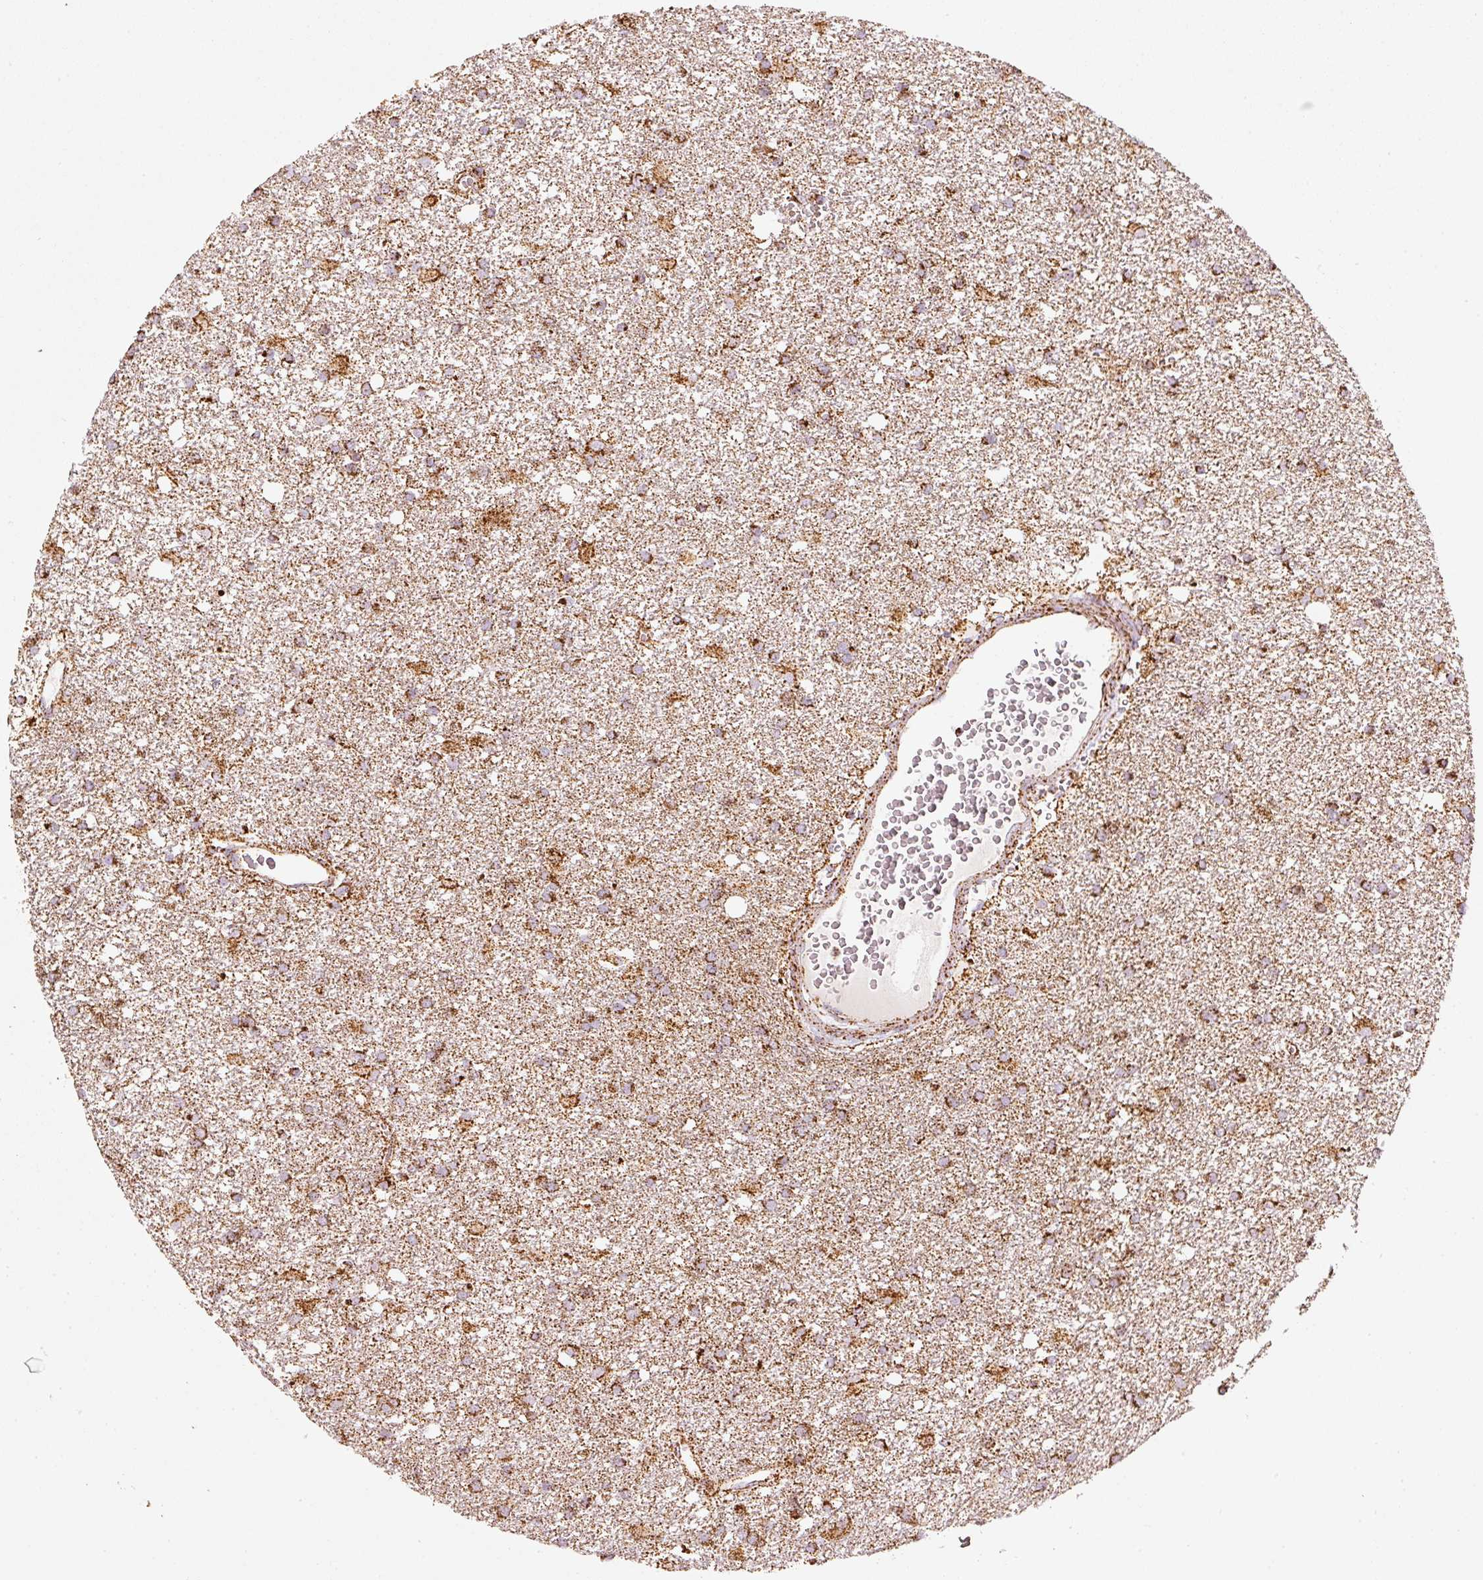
{"staining": {"intensity": "moderate", "quantity": ">75%", "location": "cytoplasmic/membranous"}, "tissue": "glioma", "cell_type": "Tumor cells", "image_type": "cancer", "snomed": [{"axis": "morphology", "description": "Glioma, malignant, High grade"}, {"axis": "topography", "description": "Brain"}], "caption": "High-power microscopy captured an immunohistochemistry histopathology image of malignant glioma (high-grade), revealing moderate cytoplasmic/membranous positivity in about >75% of tumor cells.", "gene": "UQCRC1", "patient": {"sex": "male", "age": 48}}